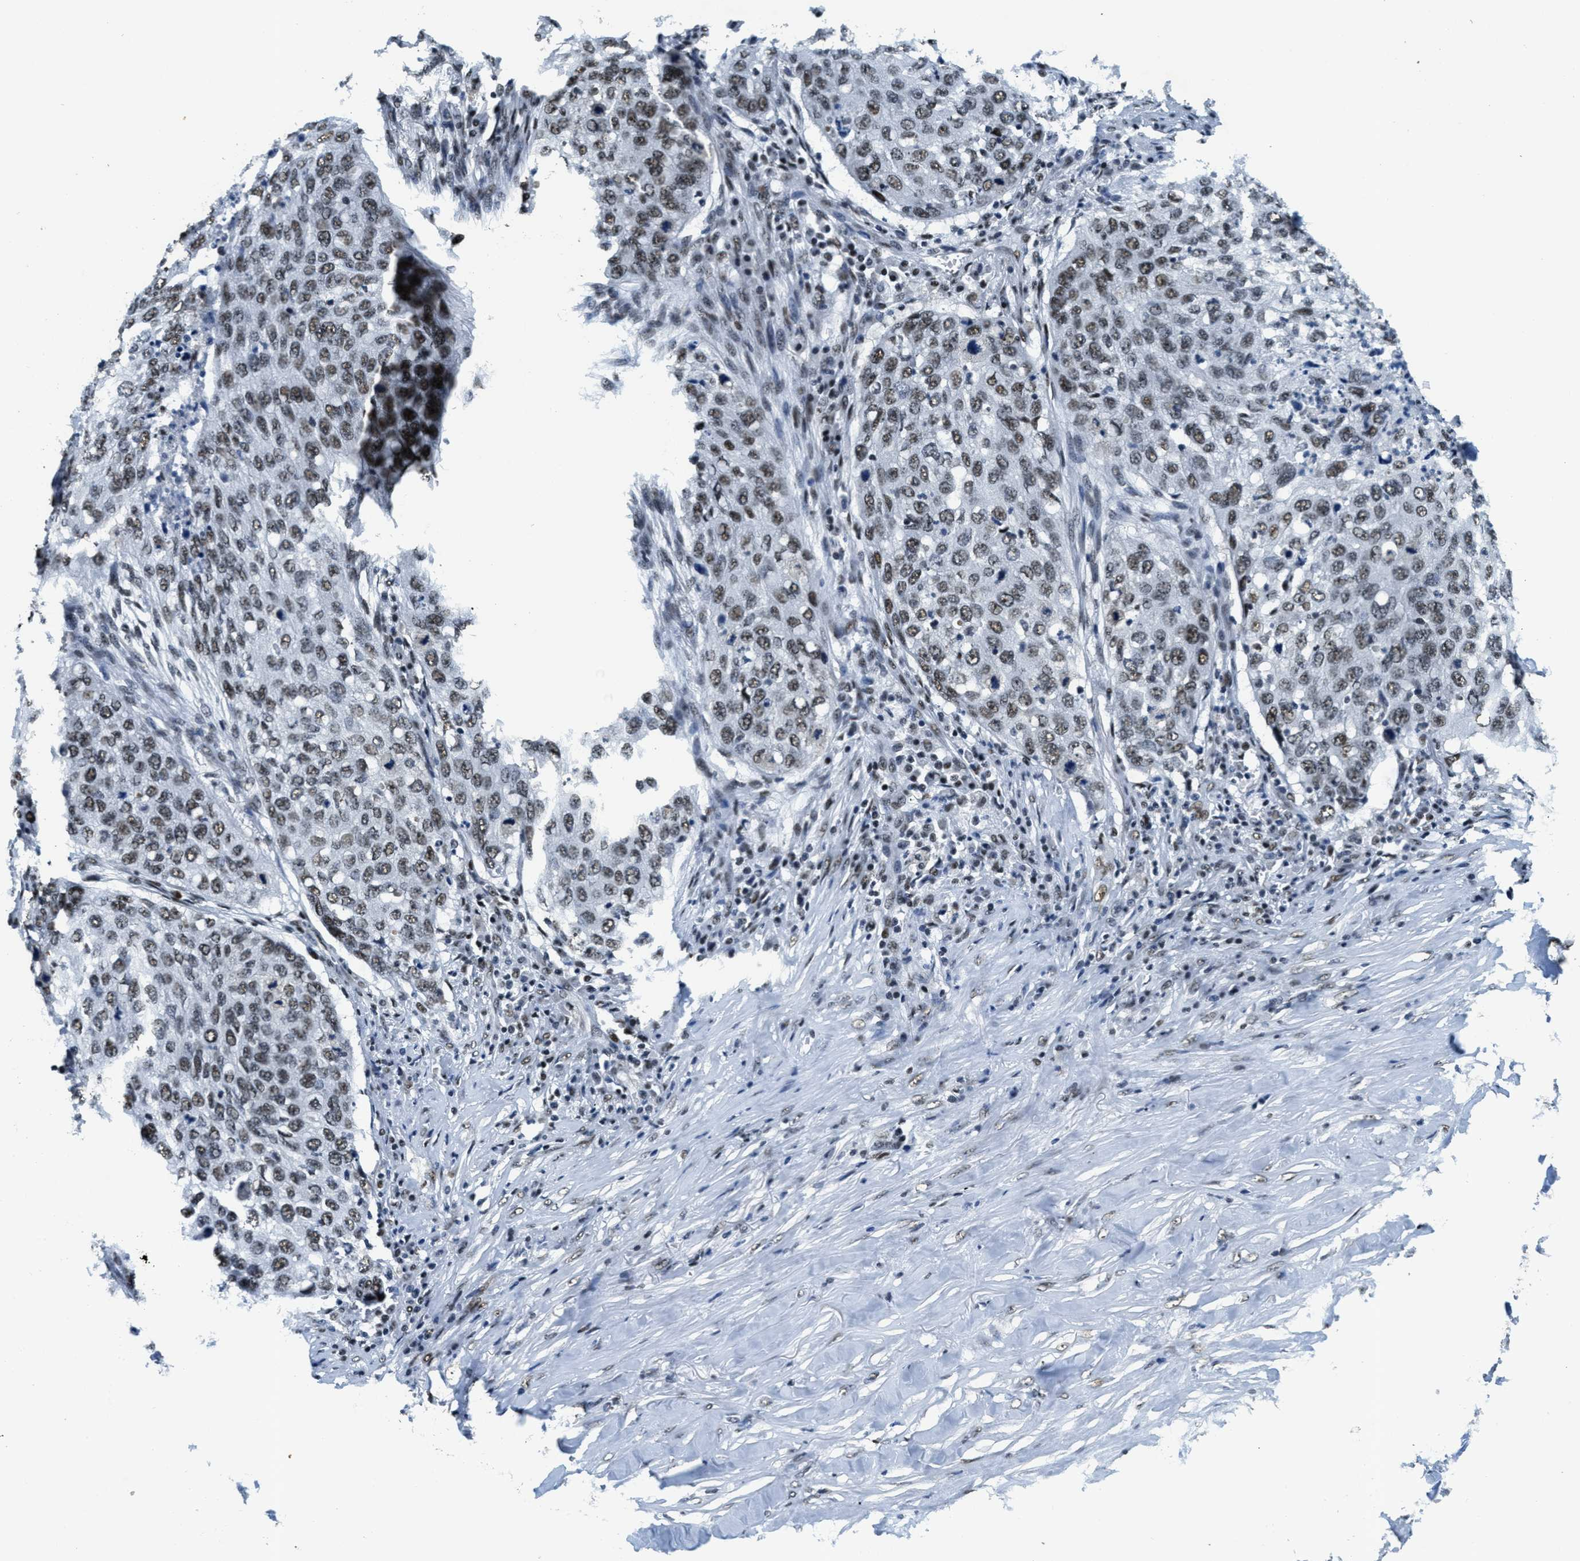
{"staining": {"intensity": "weak", "quantity": ">75%", "location": "nuclear"}, "tissue": "lung cancer", "cell_type": "Tumor cells", "image_type": "cancer", "snomed": [{"axis": "morphology", "description": "Squamous cell carcinoma, NOS"}, {"axis": "topography", "description": "Lung"}], "caption": "A low amount of weak nuclear expression is identified in about >75% of tumor cells in lung cancer (squamous cell carcinoma) tissue. The staining is performed using DAB (3,3'-diaminobenzidine) brown chromogen to label protein expression. The nuclei are counter-stained blue using hematoxylin.", "gene": "SSB", "patient": {"sex": "female", "age": 63}}